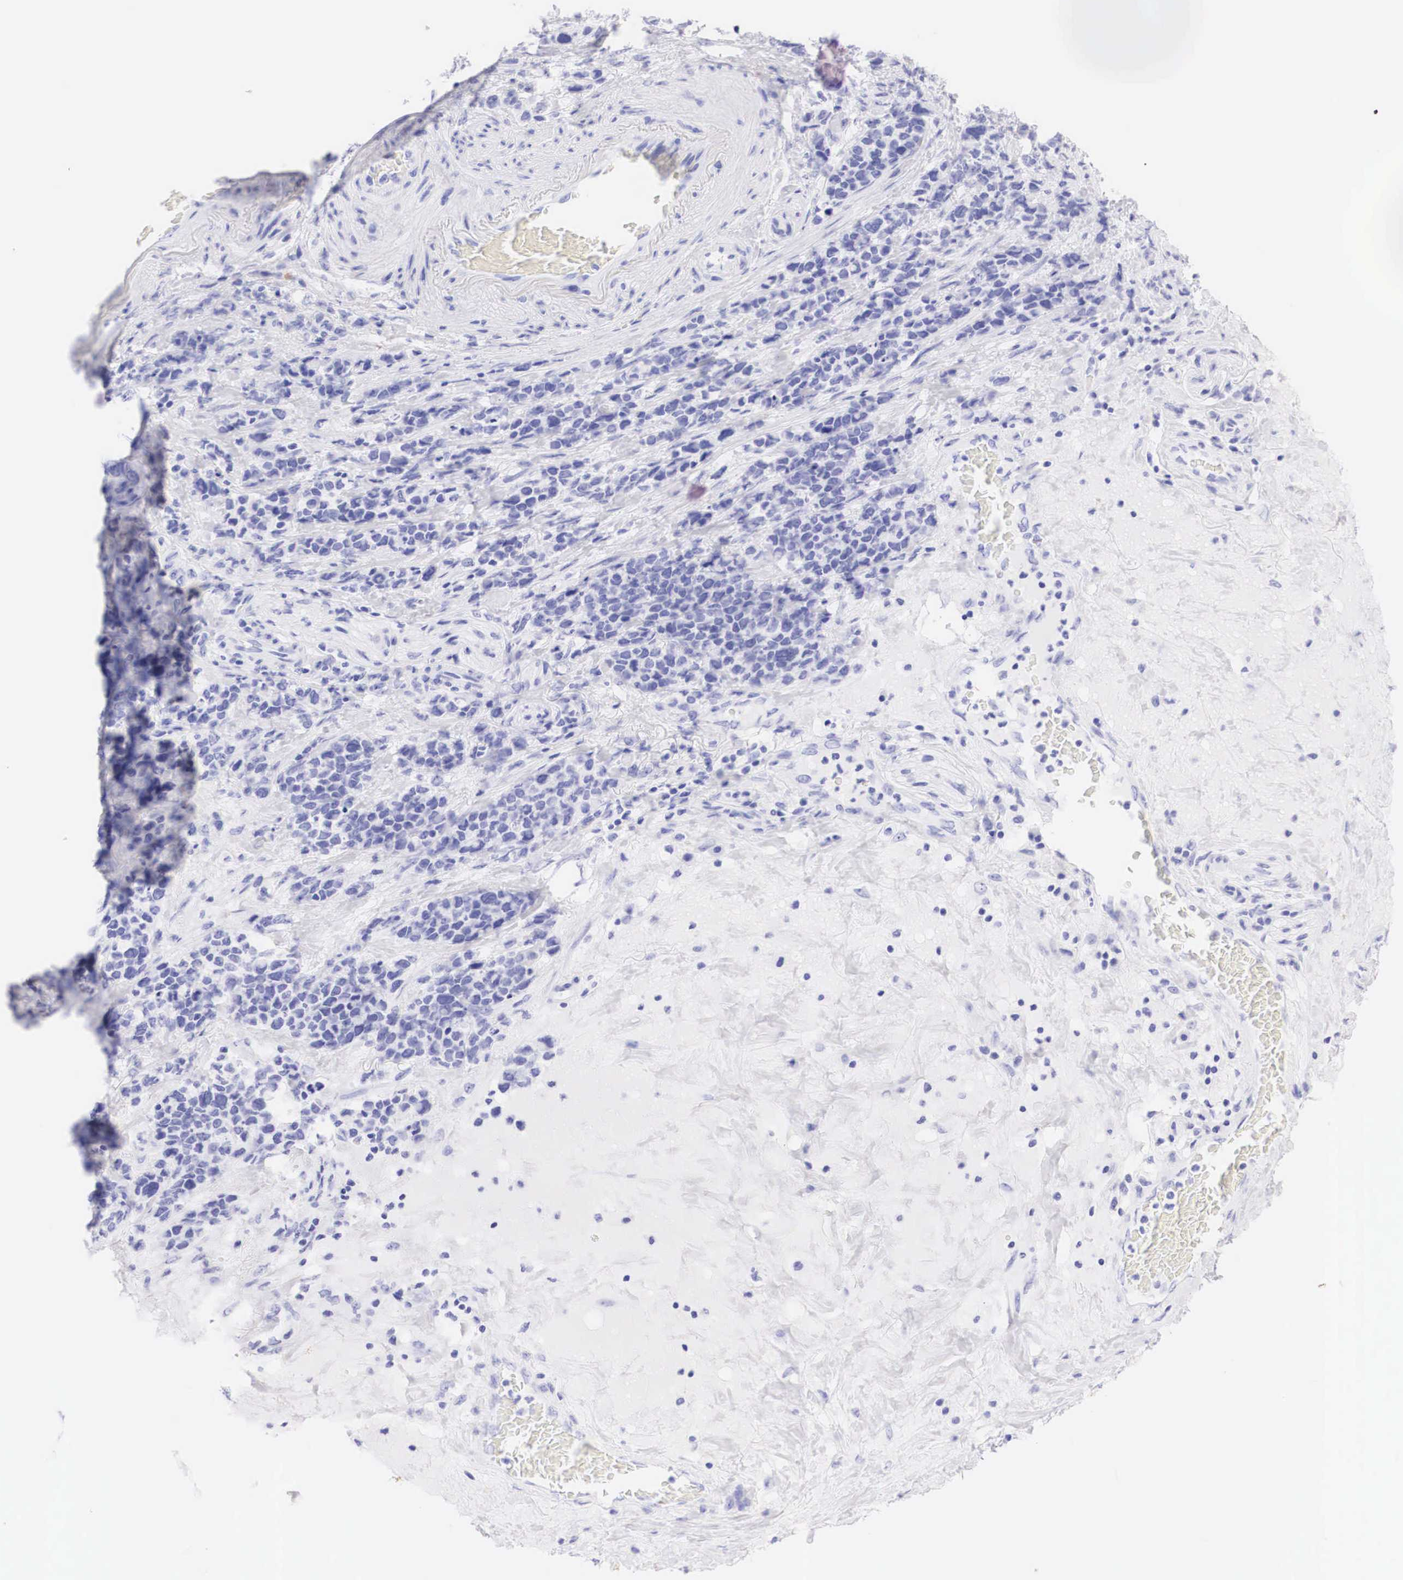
{"staining": {"intensity": "negative", "quantity": "none", "location": "none"}, "tissue": "stomach cancer", "cell_type": "Tumor cells", "image_type": "cancer", "snomed": [{"axis": "morphology", "description": "Adenocarcinoma, NOS"}, {"axis": "topography", "description": "Stomach, upper"}], "caption": "Protein analysis of stomach cancer (adenocarcinoma) displays no significant staining in tumor cells. (DAB (3,3'-diaminobenzidine) immunohistochemistry (IHC) with hematoxylin counter stain).", "gene": "TYR", "patient": {"sex": "male", "age": 71}}